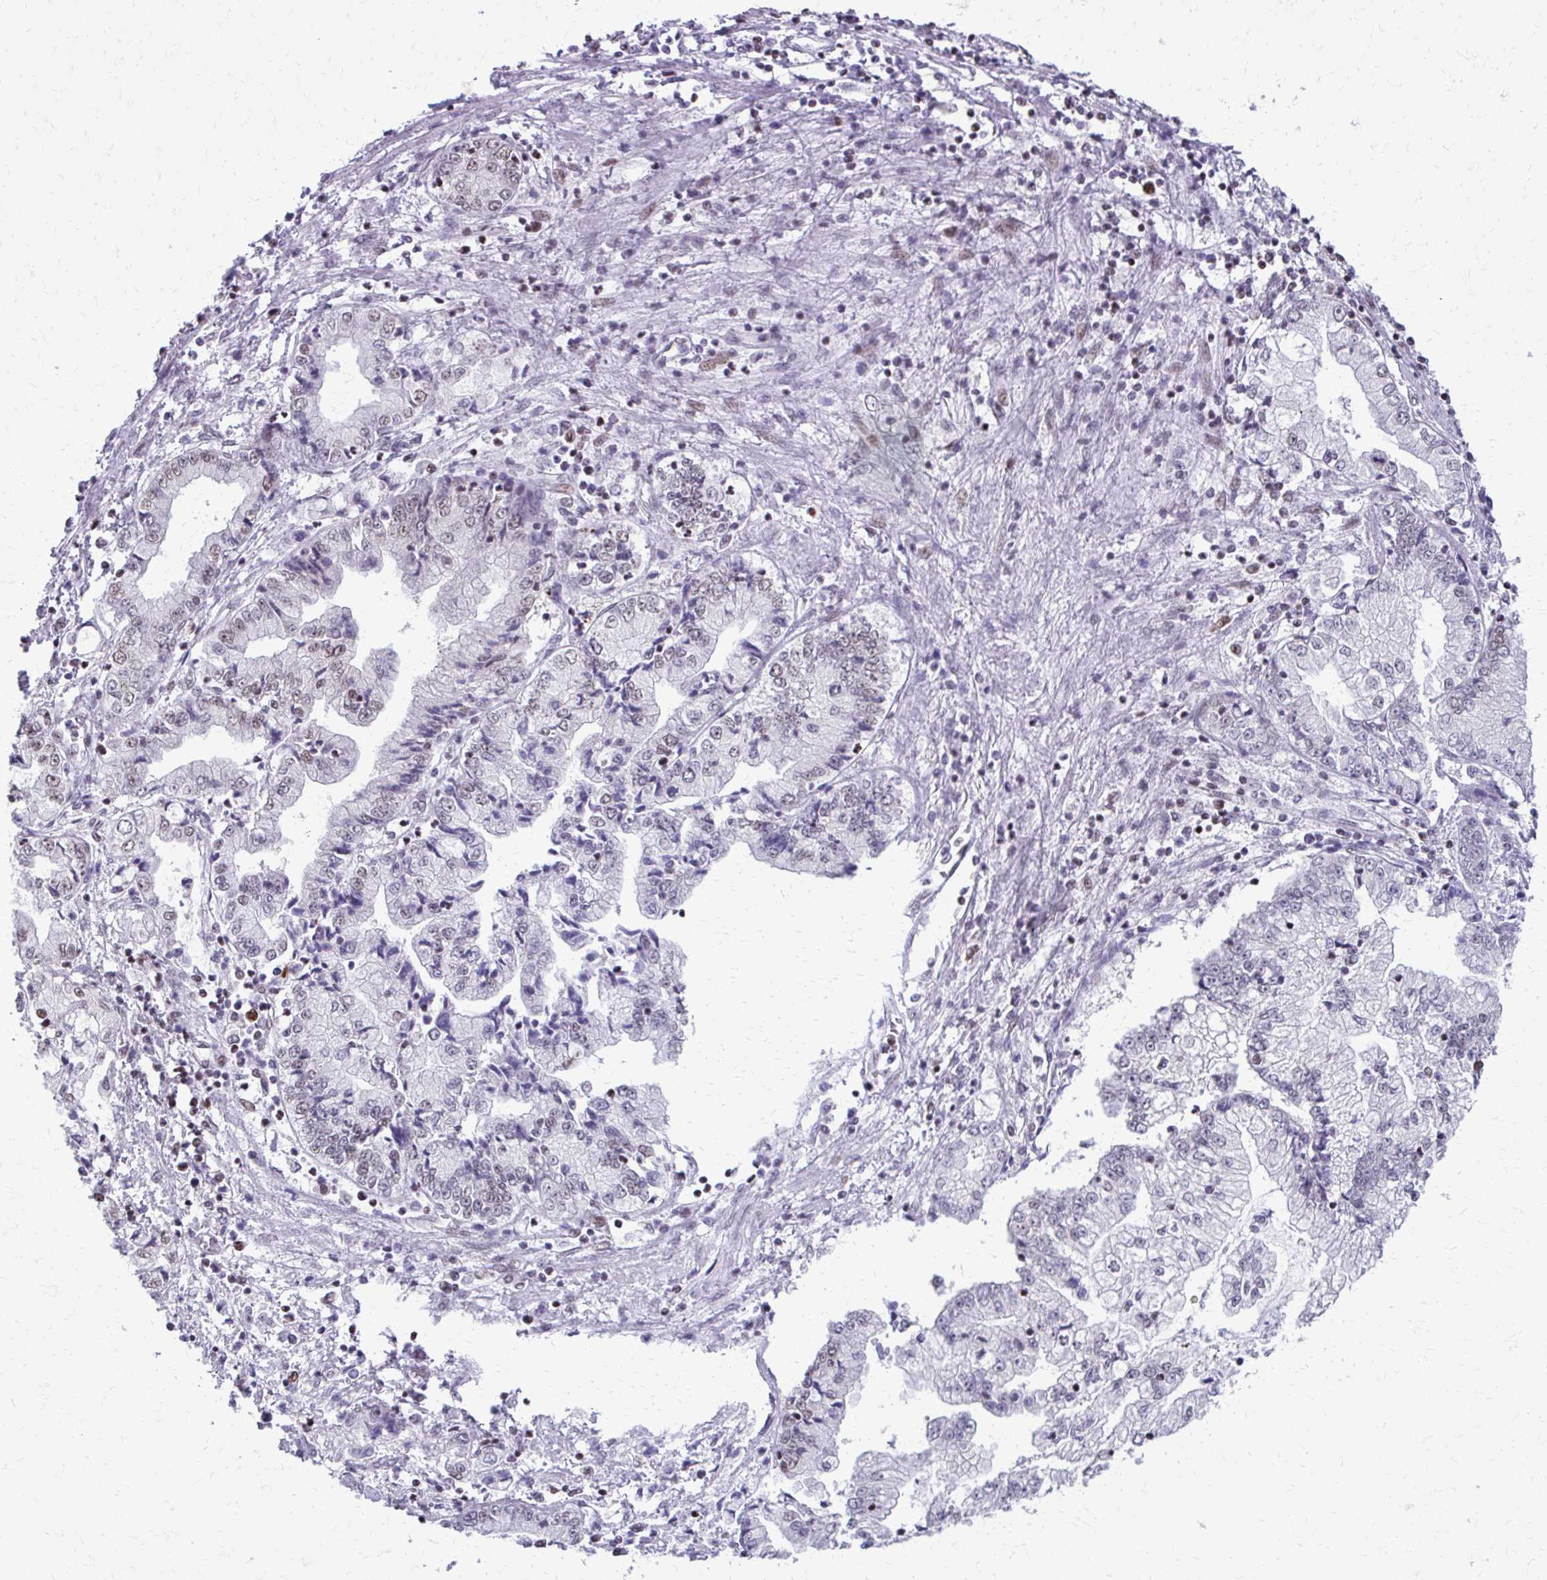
{"staining": {"intensity": "weak", "quantity": "<25%", "location": "nuclear"}, "tissue": "stomach cancer", "cell_type": "Tumor cells", "image_type": "cancer", "snomed": [{"axis": "morphology", "description": "Adenocarcinoma, NOS"}, {"axis": "topography", "description": "Stomach, upper"}], "caption": "Immunohistochemistry (IHC) of human stomach adenocarcinoma demonstrates no staining in tumor cells.", "gene": "SS18", "patient": {"sex": "female", "age": 74}}